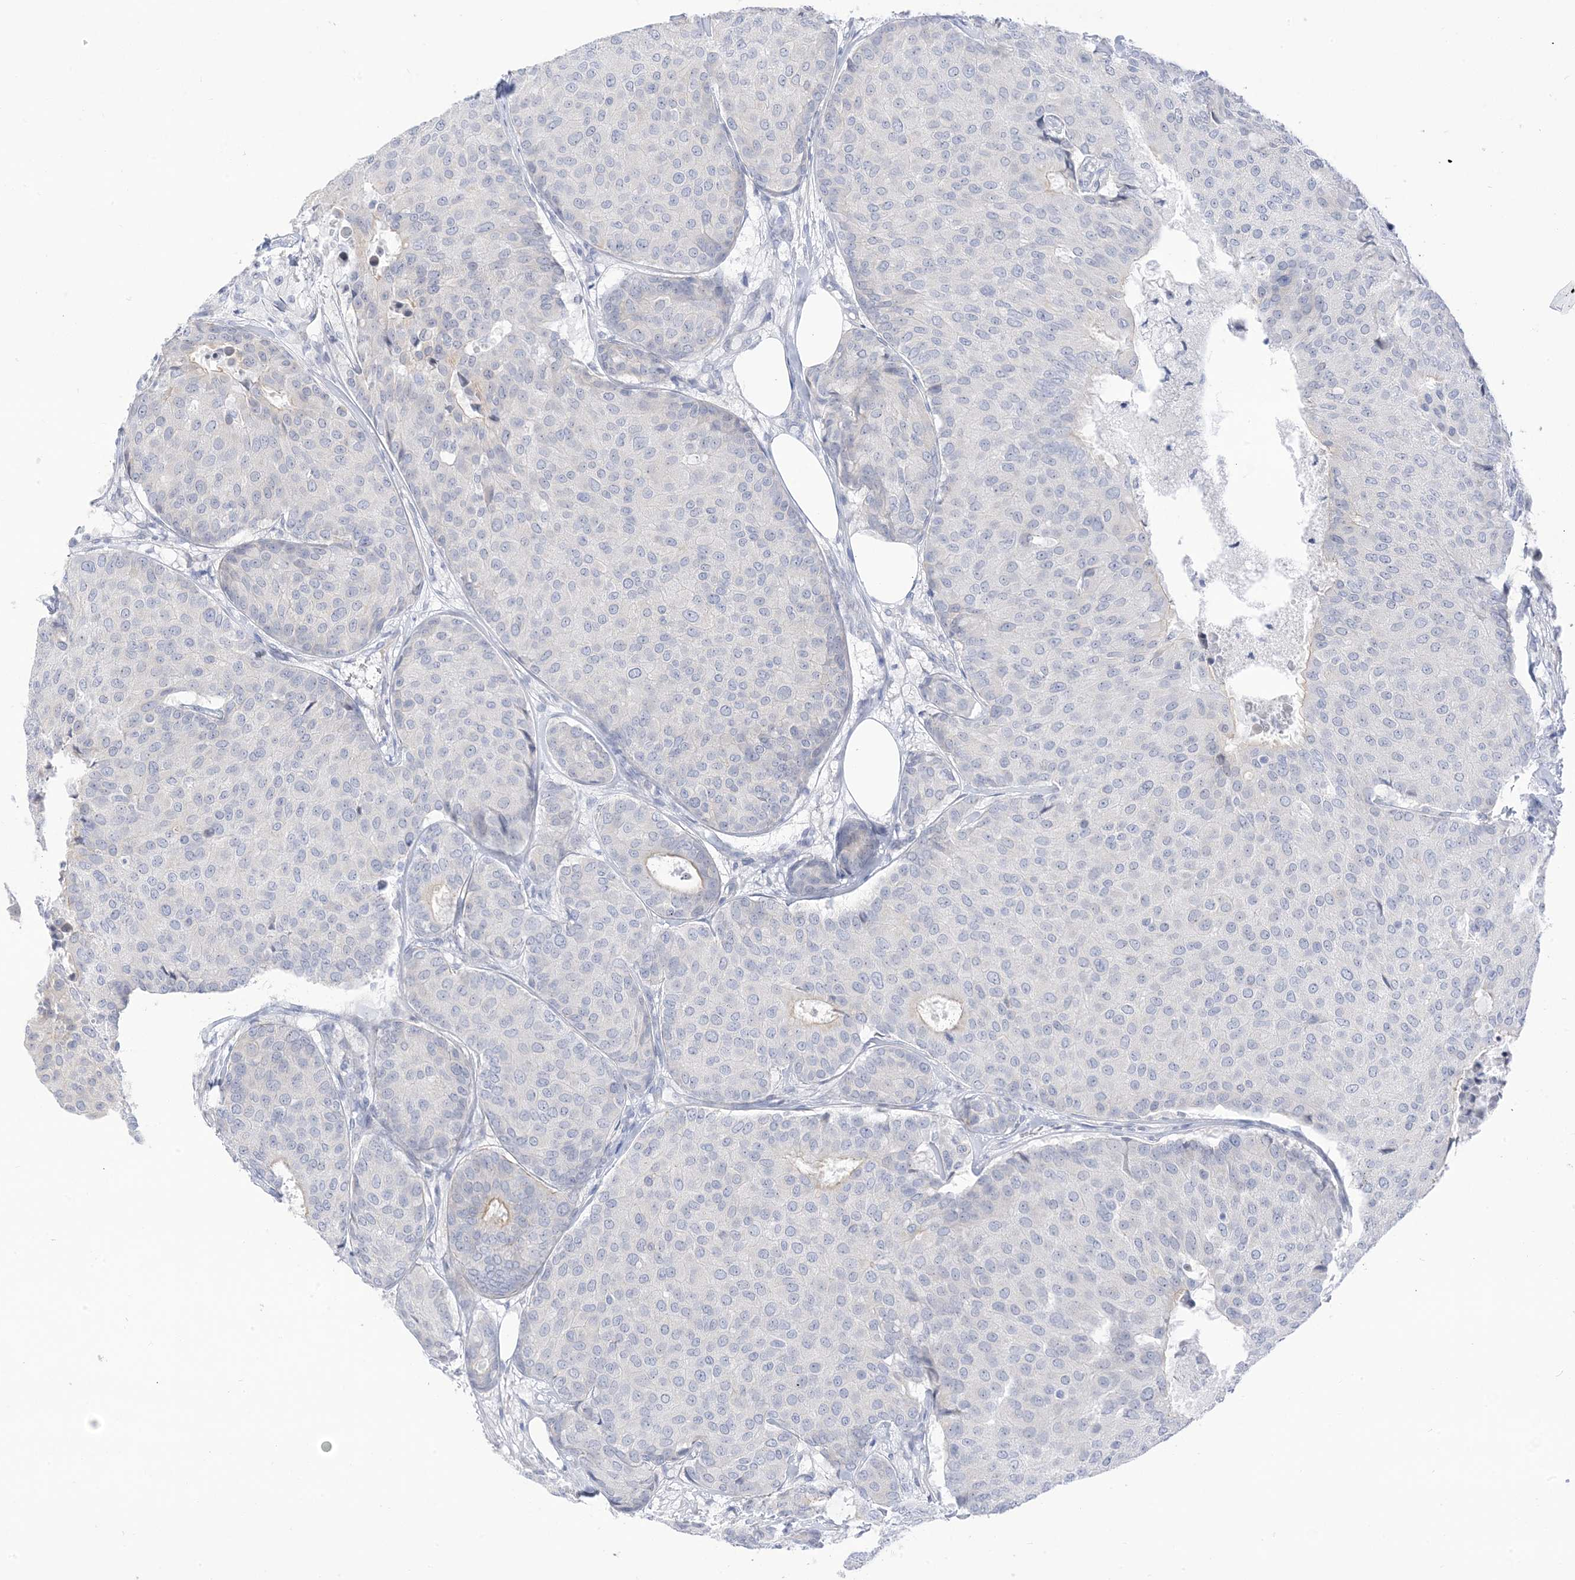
{"staining": {"intensity": "negative", "quantity": "none", "location": "none"}, "tissue": "breast cancer", "cell_type": "Tumor cells", "image_type": "cancer", "snomed": [{"axis": "morphology", "description": "Duct carcinoma"}, {"axis": "topography", "description": "Breast"}], "caption": "High power microscopy histopathology image of an IHC photomicrograph of invasive ductal carcinoma (breast), revealing no significant staining in tumor cells. (Brightfield microscopy of DAB (3,3'-diaminobenzidine) immunohistochemistry (IHC) at high magnification).", "gene": "IL36B", "patient": {"sex": "female", "age": 75}}